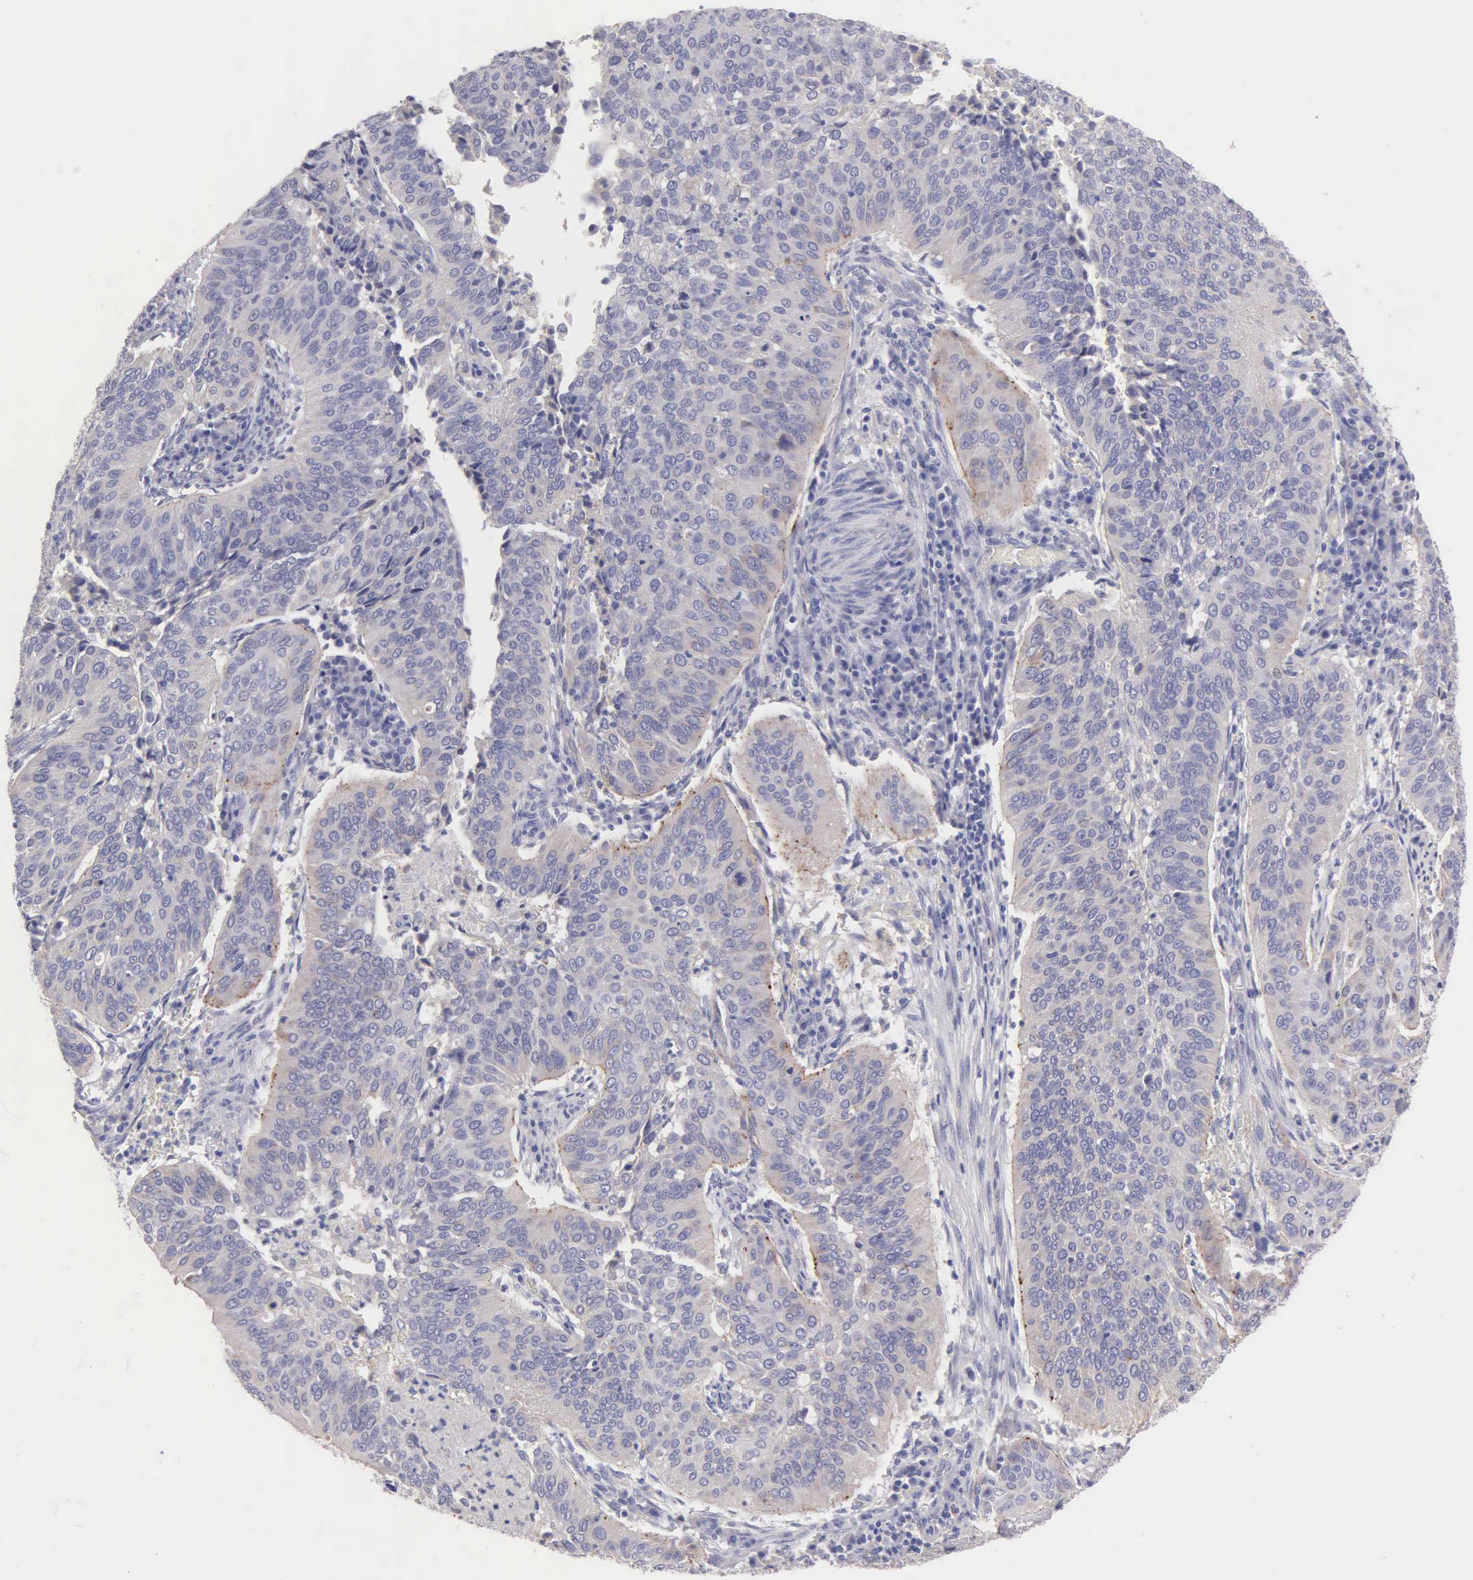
{"staining": {"intensity": "weak", "quantity": "25%-75%", "location": "cytoplasmic/membranous"}, "tissue": "cervical cancer", "cell_type": "Tumor cells", "image_type": "cancer", "snomed": [{"axis": "morphology", "description": "Squamous cell carcinoma, NOS"}, {"axis": "topography", "description": "Cervix"}], "caption": "Cervical cancer (squamous cell carcinoma) tissue displays weak cytoplasmic/membranous positivity in about 25%-75% of tumor cells", "gene": "APP", "patient": {"sex": "female", "age": 39}}